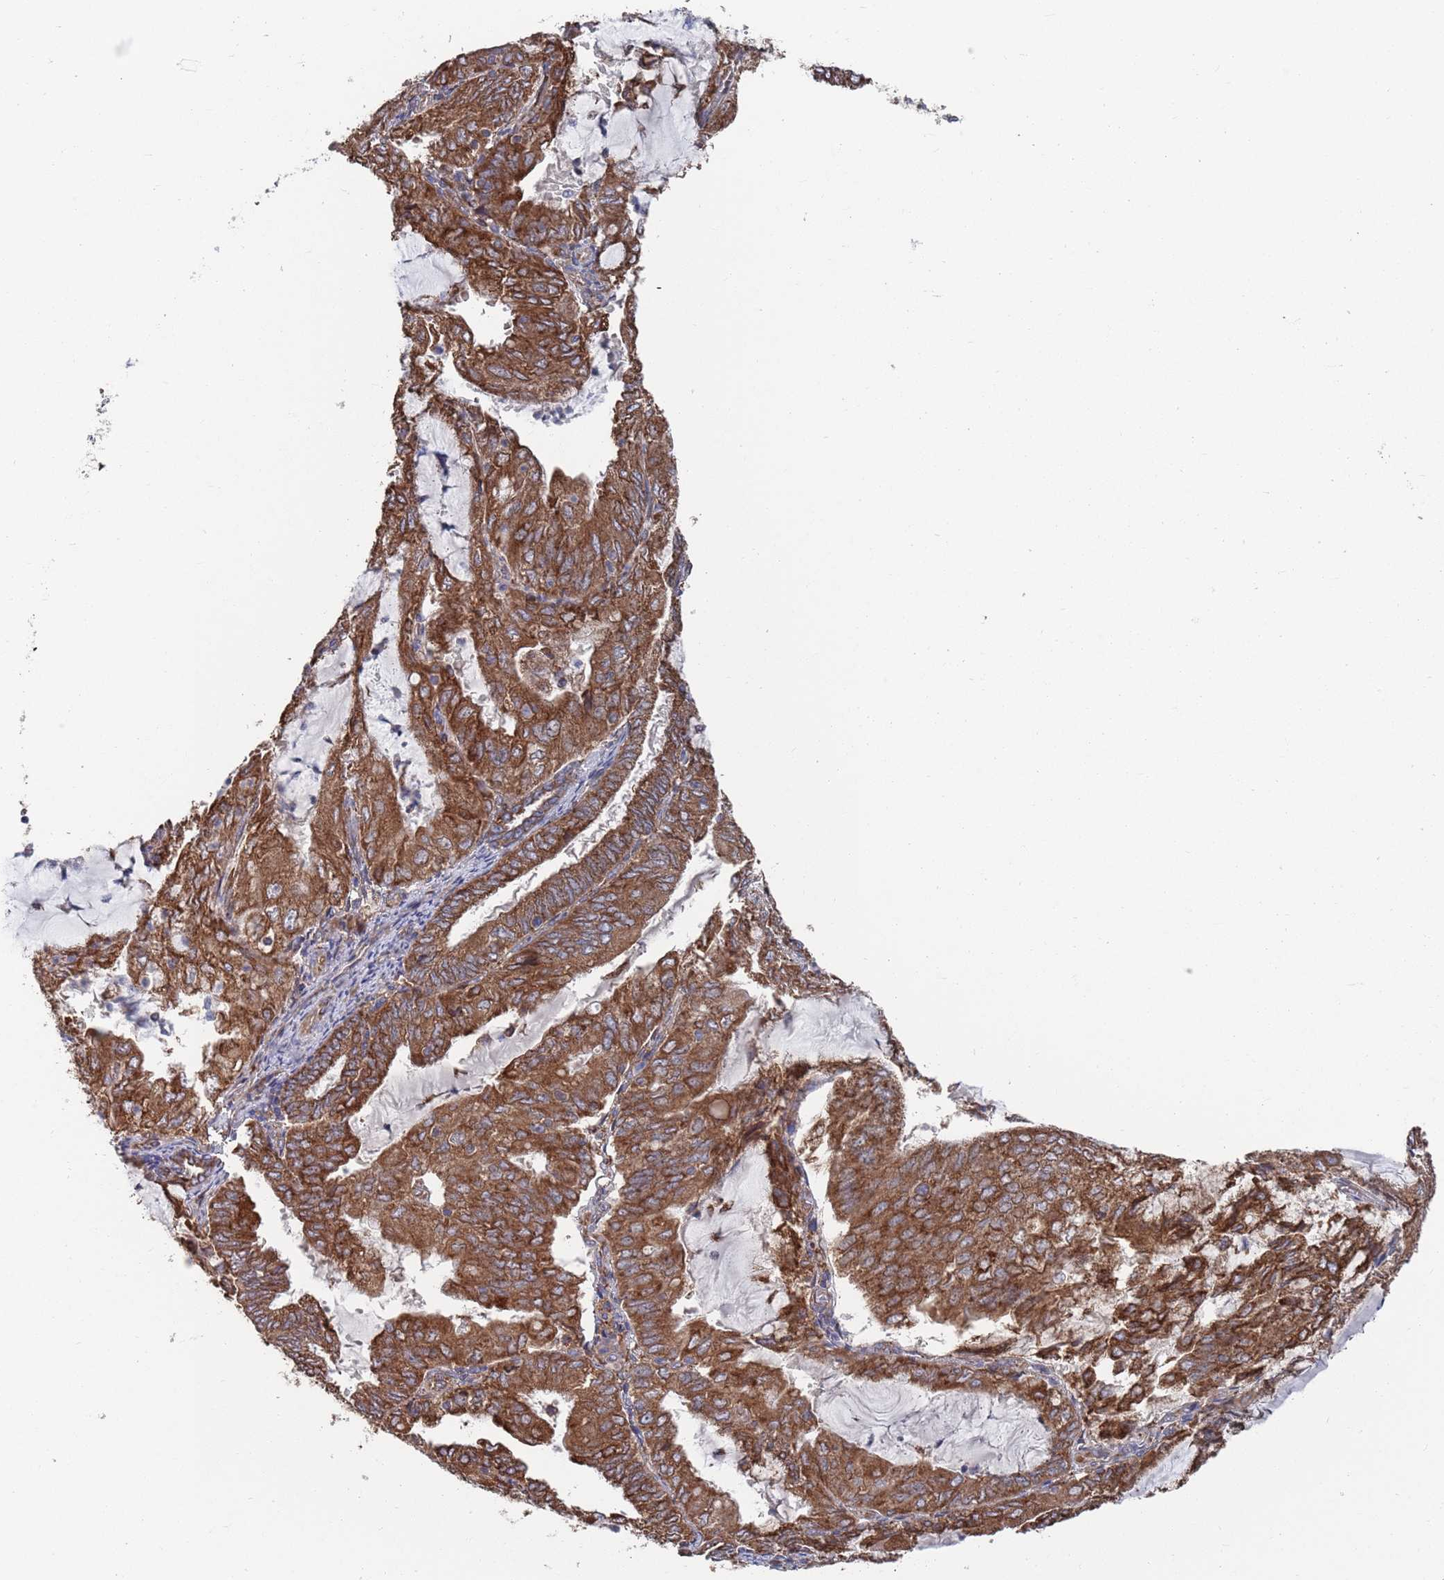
{"staining": {"intensity": "strong", "quantity": ">75%", "location": "cytoplasmic/membranous"}, "tissue": "endometrial cancer", "cell_type": "Tumor cells", "image_type": "cancer", "snomed": [{"axis": "morphology", "description": "Adenocarcinoma, NOS"}, {"axis": "topography", "description": "Endometrium"}], "caption": "Approximately >75% of tumor cells in adenocarcinoma (endometrial) demonstrate strong cytoplasmic/membranous protein expression as visualized by brown immunohistochemical staining.", "gene": "GID8", "patient": {"sex": "female", "age": 81}}